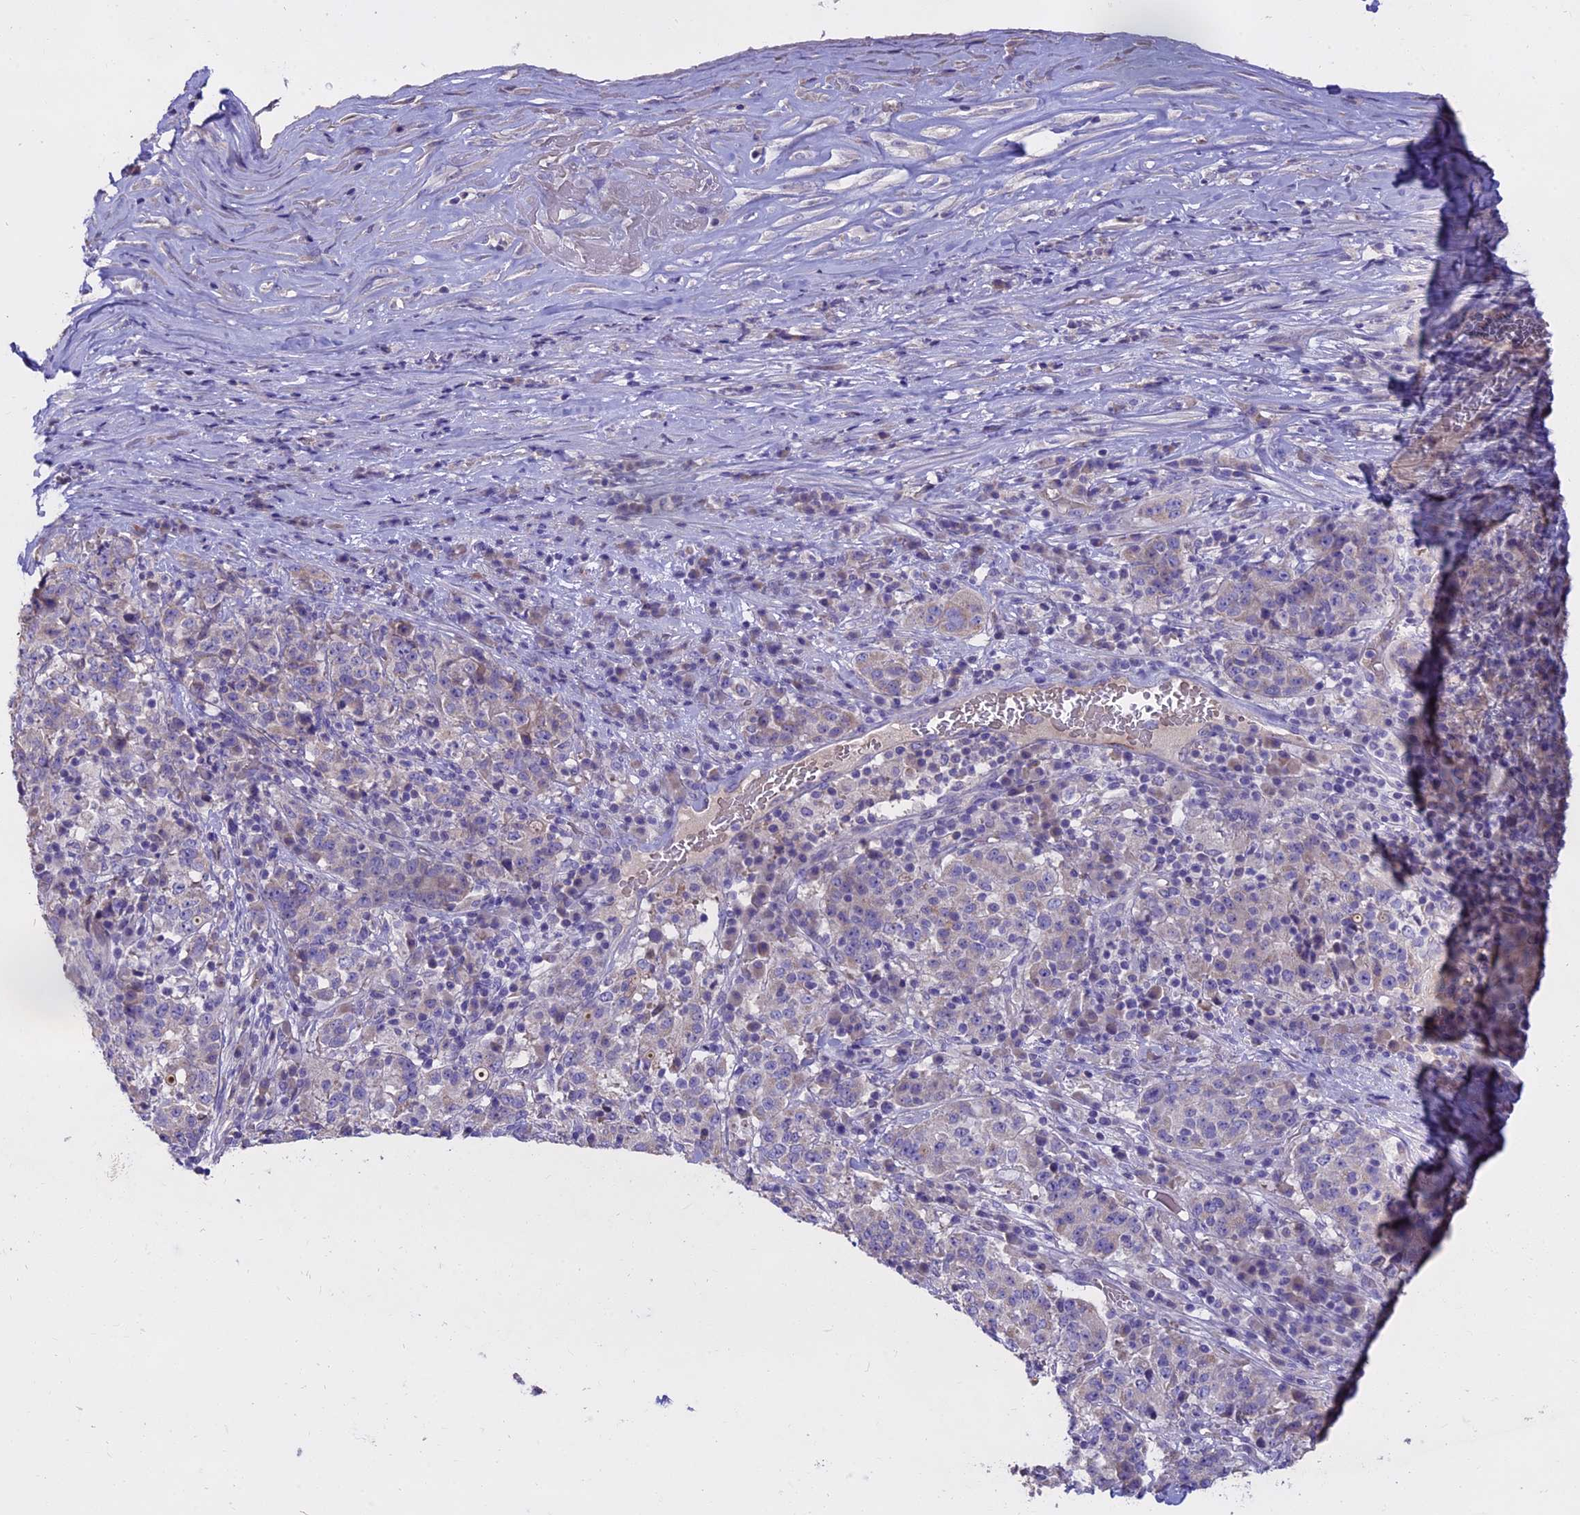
{"staining": {"intensity": "negative", "quantity": "none", "location": "none"}, "tissue": "stomach cancer", "cell_type": "Tumor cells", "image_type": "cancer", "snomed": [{"axis": "morphology", "description": "Adenocarcinoma, NOS"}, {"axis": "topography", "description": "Stomach"}], "caption": "DAB immunohistochemical staining of stomach cancer (adenocarcinoma) reveals no significant positivity in tumor cells.", "gene": "WFDC2", "patient": {"sex": "male", "age": 59}}